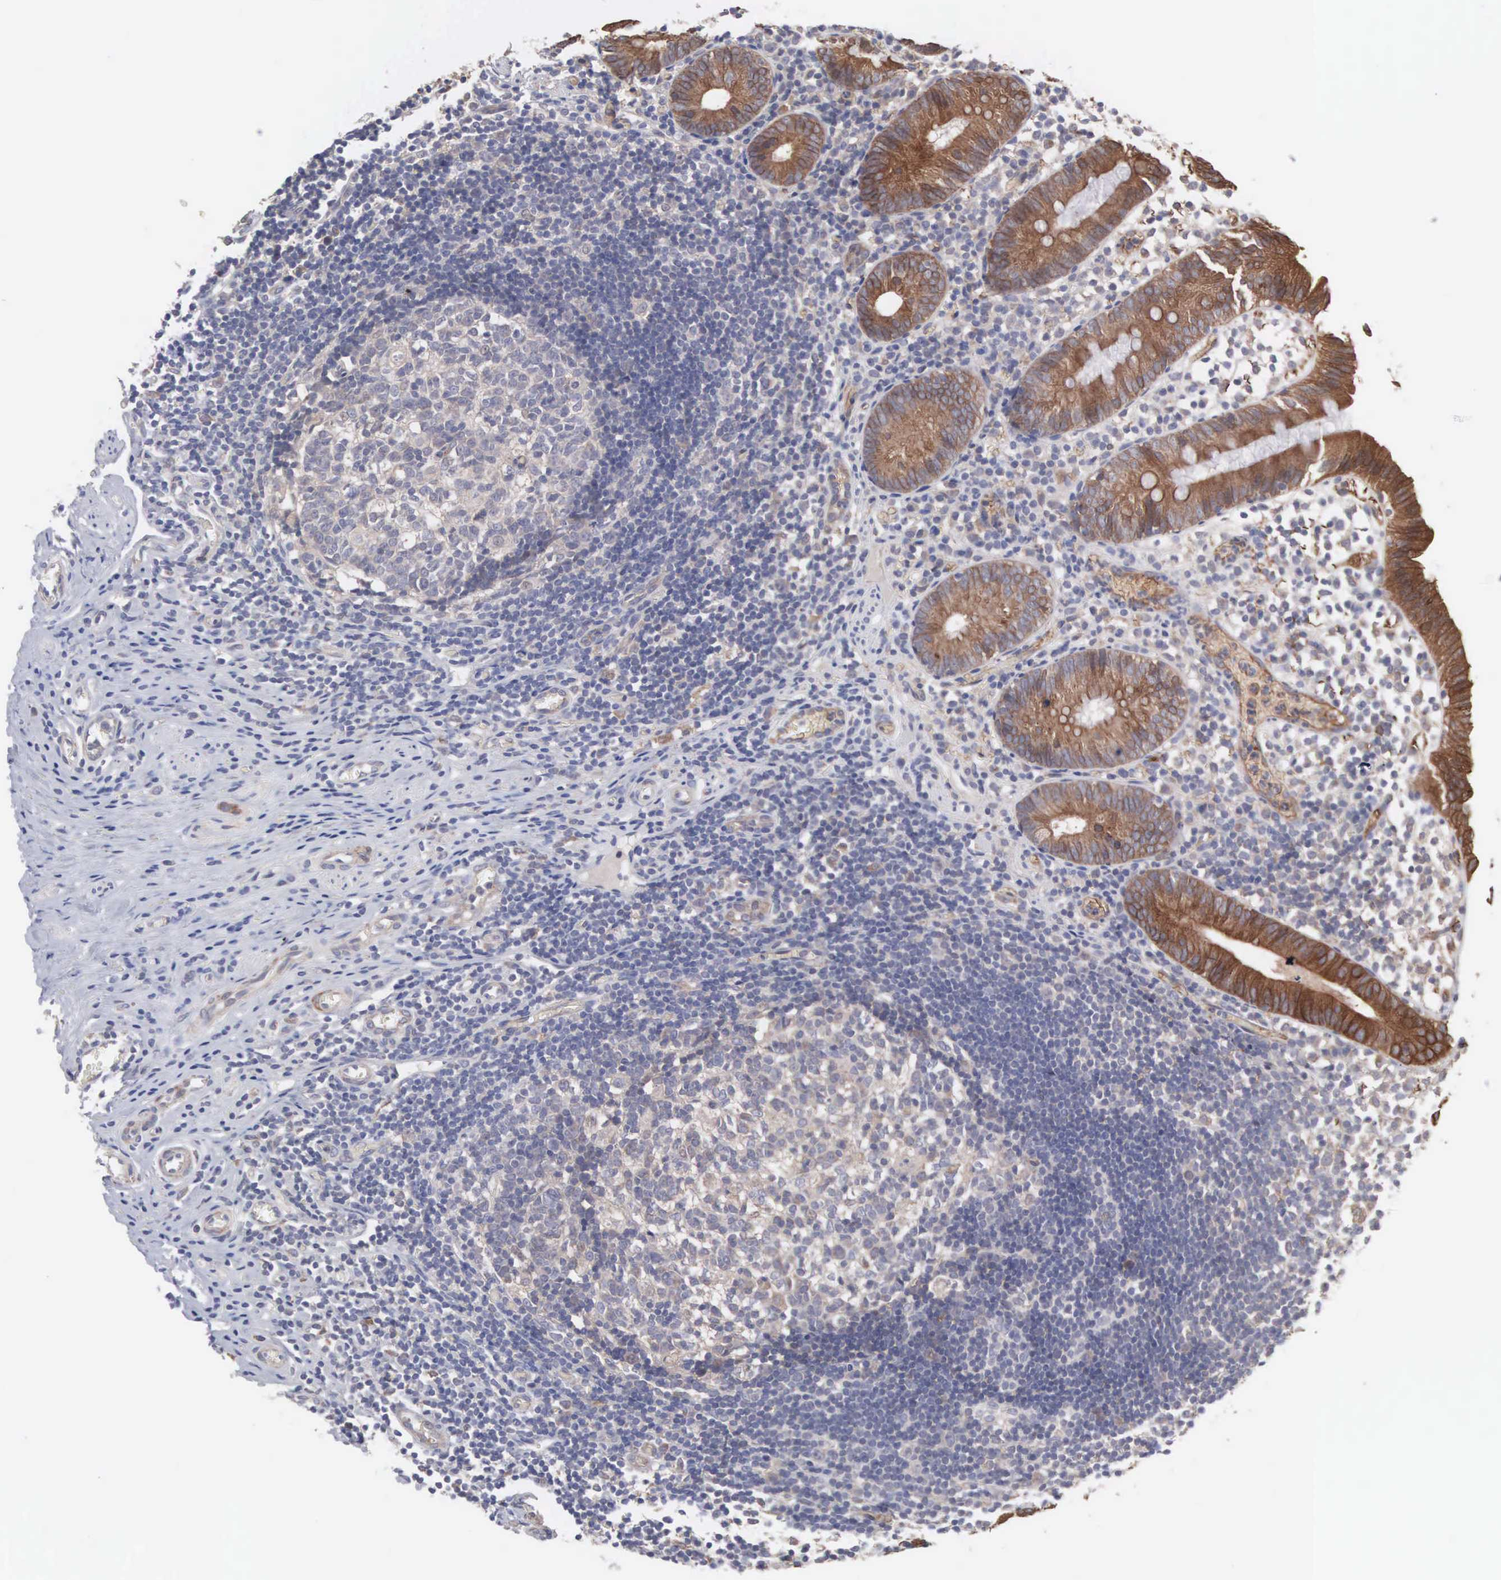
{"staining": {"intensity": "strong", "quantity": ">75%", "location": "cytoplasmic/membranous"}, "tissue": "appendix", "cell_type": "Glandular cells", "image_type": "normal", "snomed": [{"axis": "morphology", "description": "Normal tissue, NOS"}, {"axis": "topography", "description": "Appendix"}], "caption": "The micrograph exhibits a brown stain indicating the presence of a protein in the cytoplasmic/membranous of glandular cells in appendix. (DAB (3,3'-diaminobenzidine) IHC with brightfield microscopy, high magnification).", "gene": "INF2", "patient": {"sex": "male", "age": 25}}